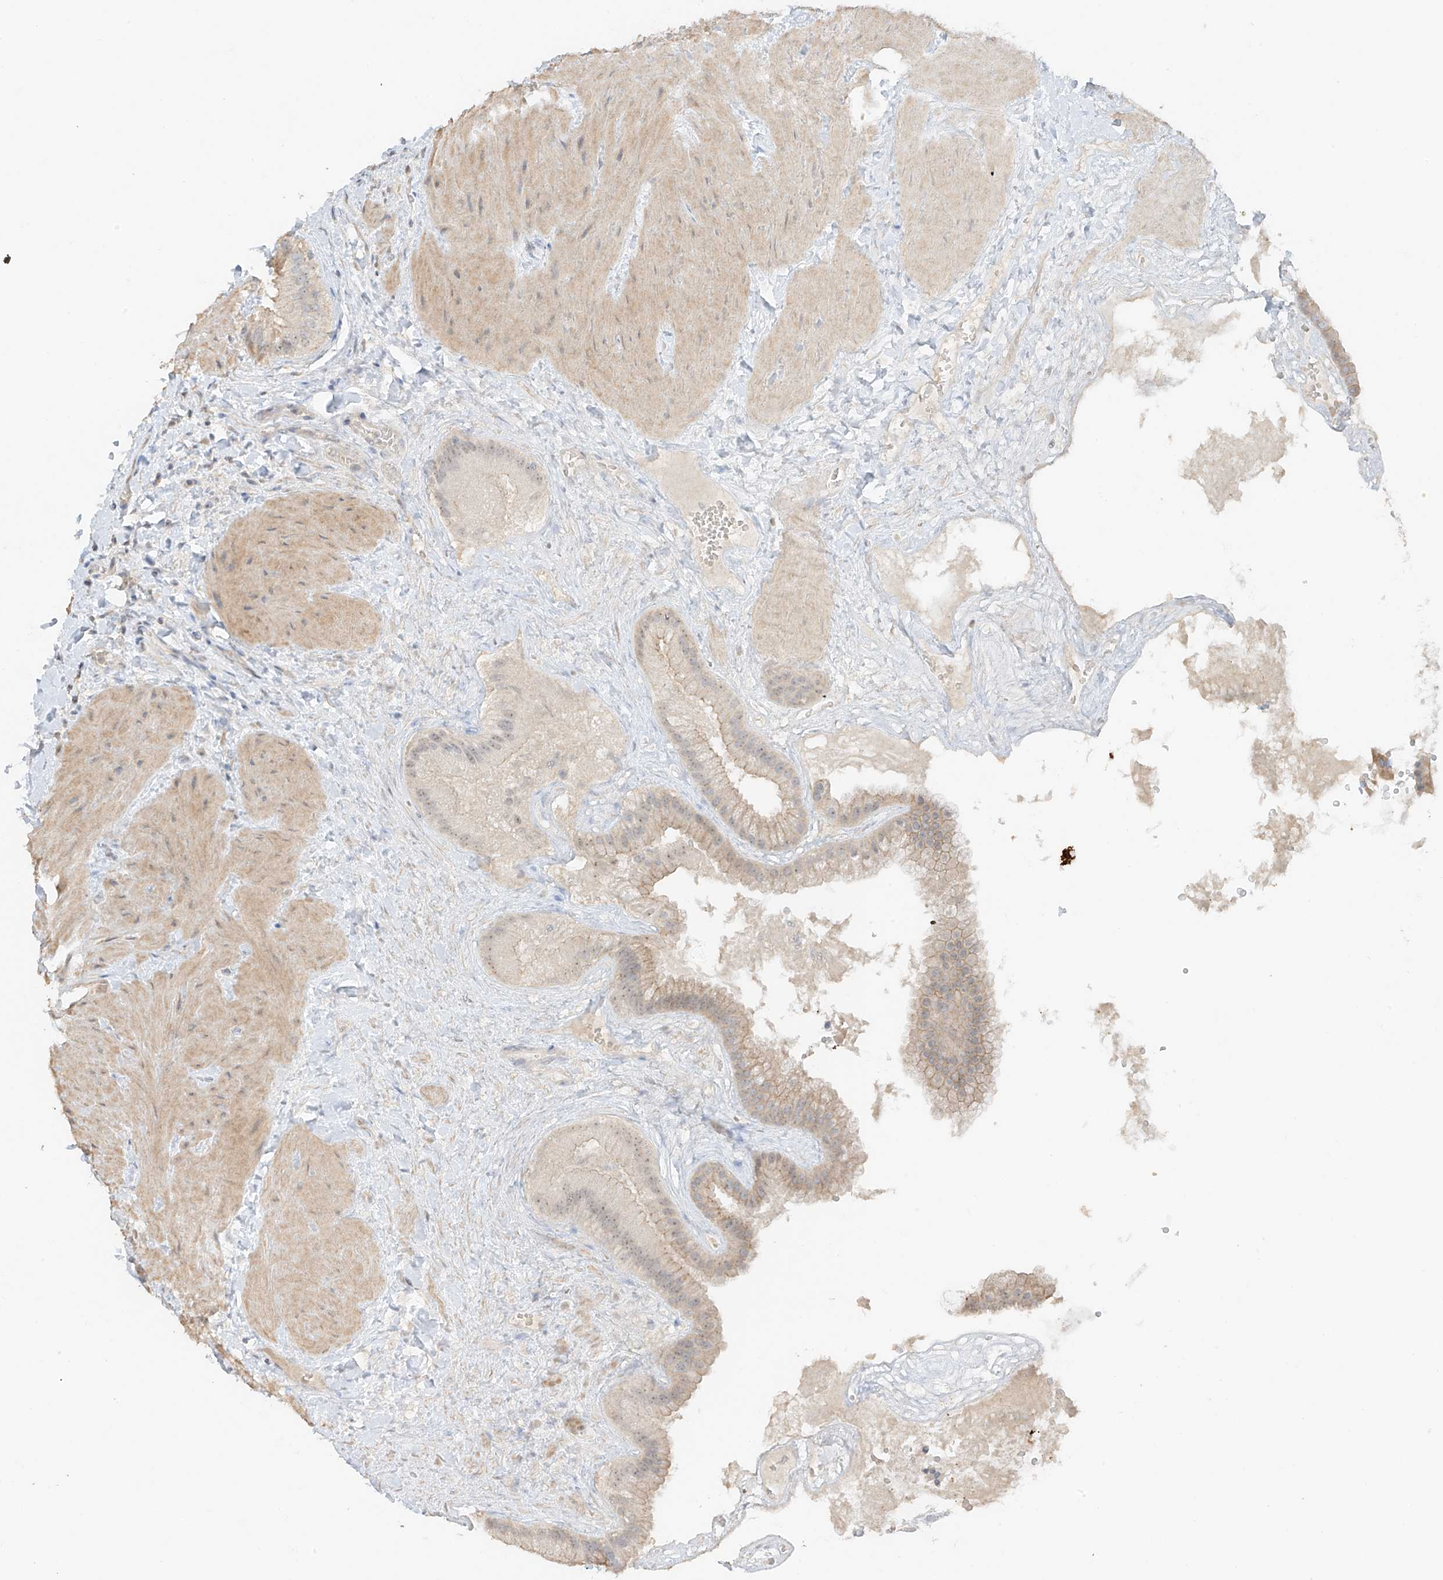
{"staining": {"intensity": "weak", "quantity": ">75%", "location": "cytoplasmic/membranous,nuclear"}, "tissue": "gallbladder", "cell_type": "Glandular cells", "image_type": "normal", "snomed": [{"axis": "morphology", "description": "Normal tissue, NOS"}, {"axis": "topography", "description": "Gallbladder"}], "caption": "Immunohistochemical staining of benign gallbladder demonstrates weak cytoplasmic/membranous,nuclear protein expression in about >75% of glandular cells. (DAB IHC, brown staining for protein, blue staining for nuclei).", "gene": "ZBTB41", "patient": {"sex": "male", "age": 55}}